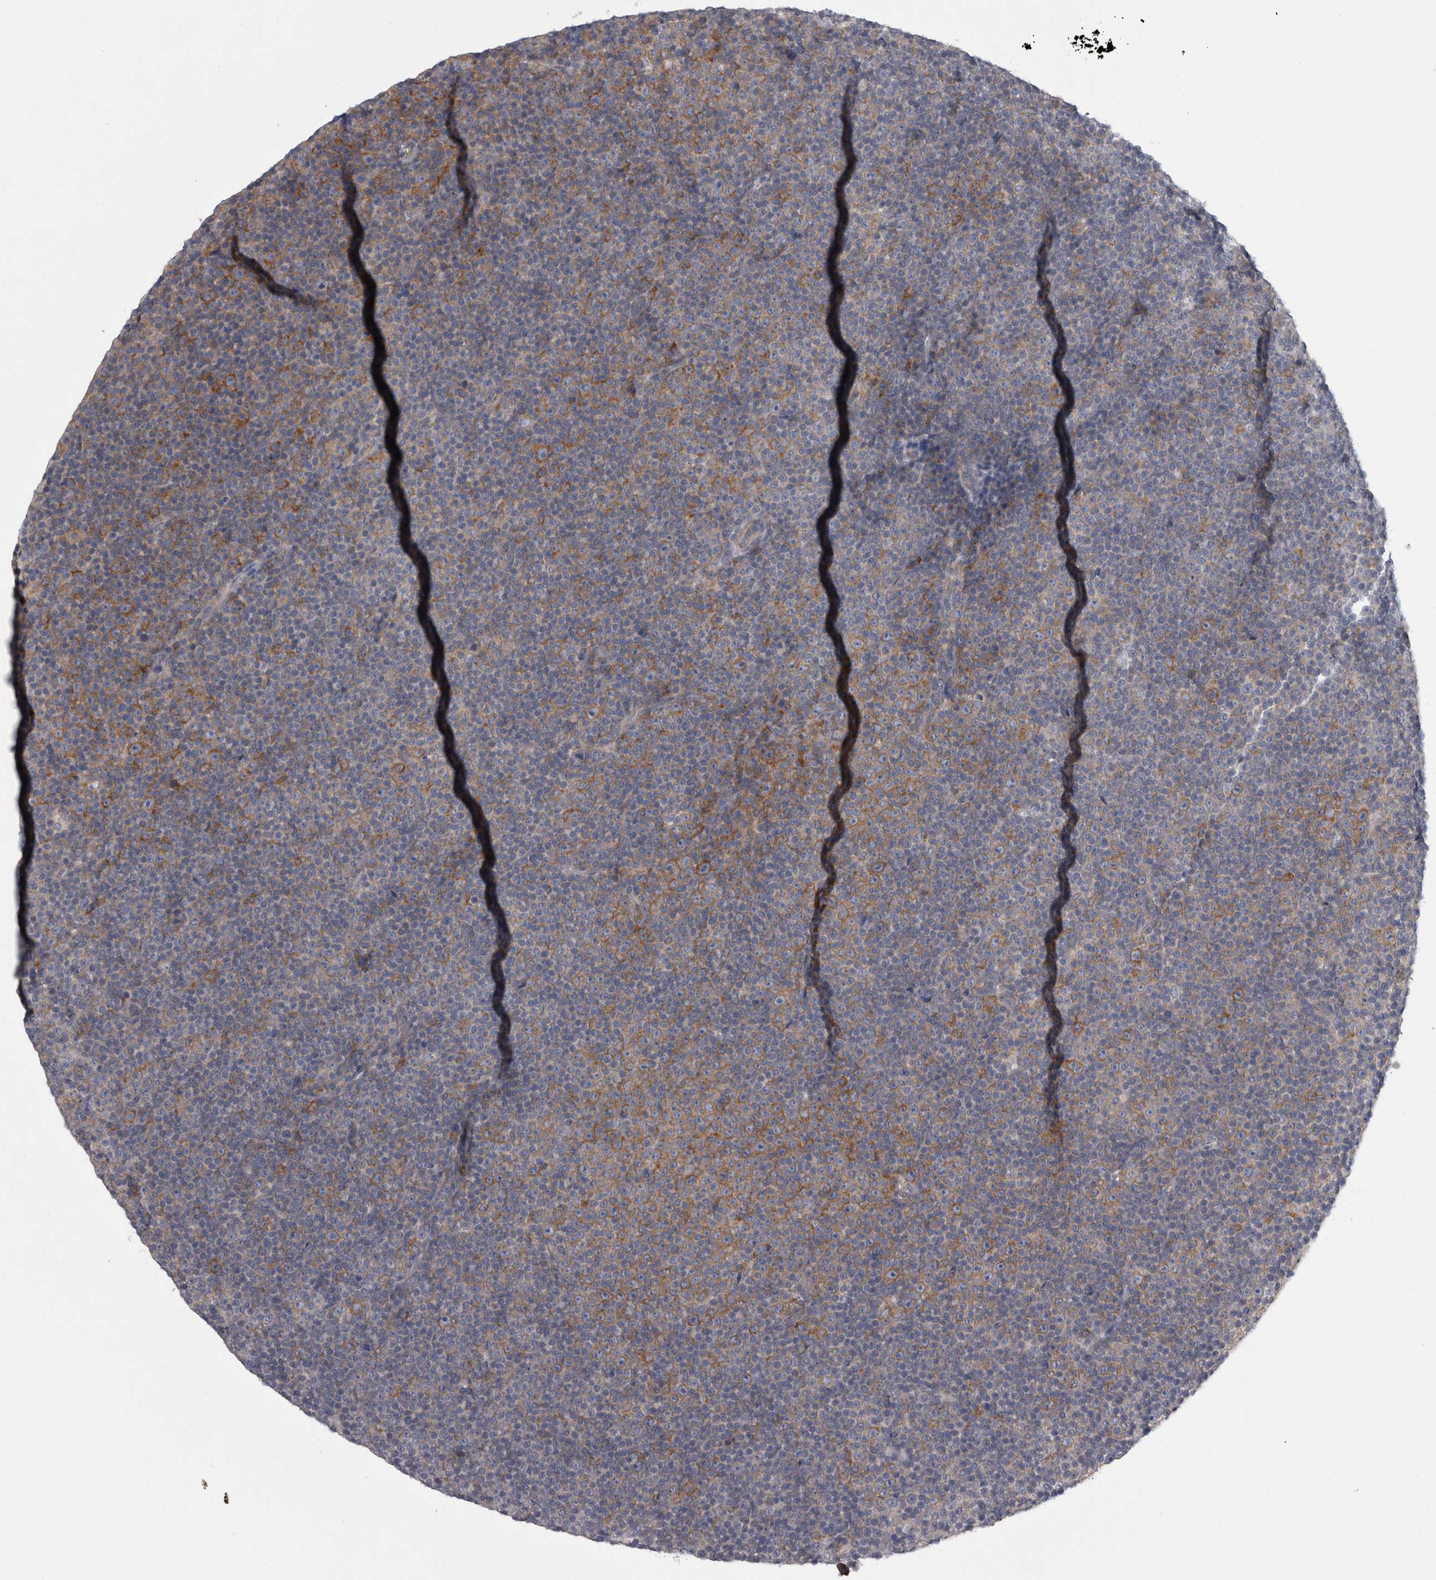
{"staining": {"intensity": "moderate", "quantity": "<25%", "location": "cytoplasmic/membranous"}, "tissue": "lymphoma", "cell_type": "Tumor cells", "image_type": "cancer", "snomed": [{"axis": "morphology", "description": "Malignant lymphoma, non-Hodgkin's type, Low grade"}, {"axis": "topography", "description": "Lymph node"}], "caption": "IHC micrograph of neoplastic tissue: low-grade malignant lymphoma, non-Hodgkin's type stained using immunohistochemistry (IHC) shows low levels of moderate protein expression localized specifically in the cytoplasmic/membranous of tumor cells, appearing as a cytoplasmic/membranous brown color.", "gene": "PRRC2C", "patient": {"sex": "female", "age": 67}}